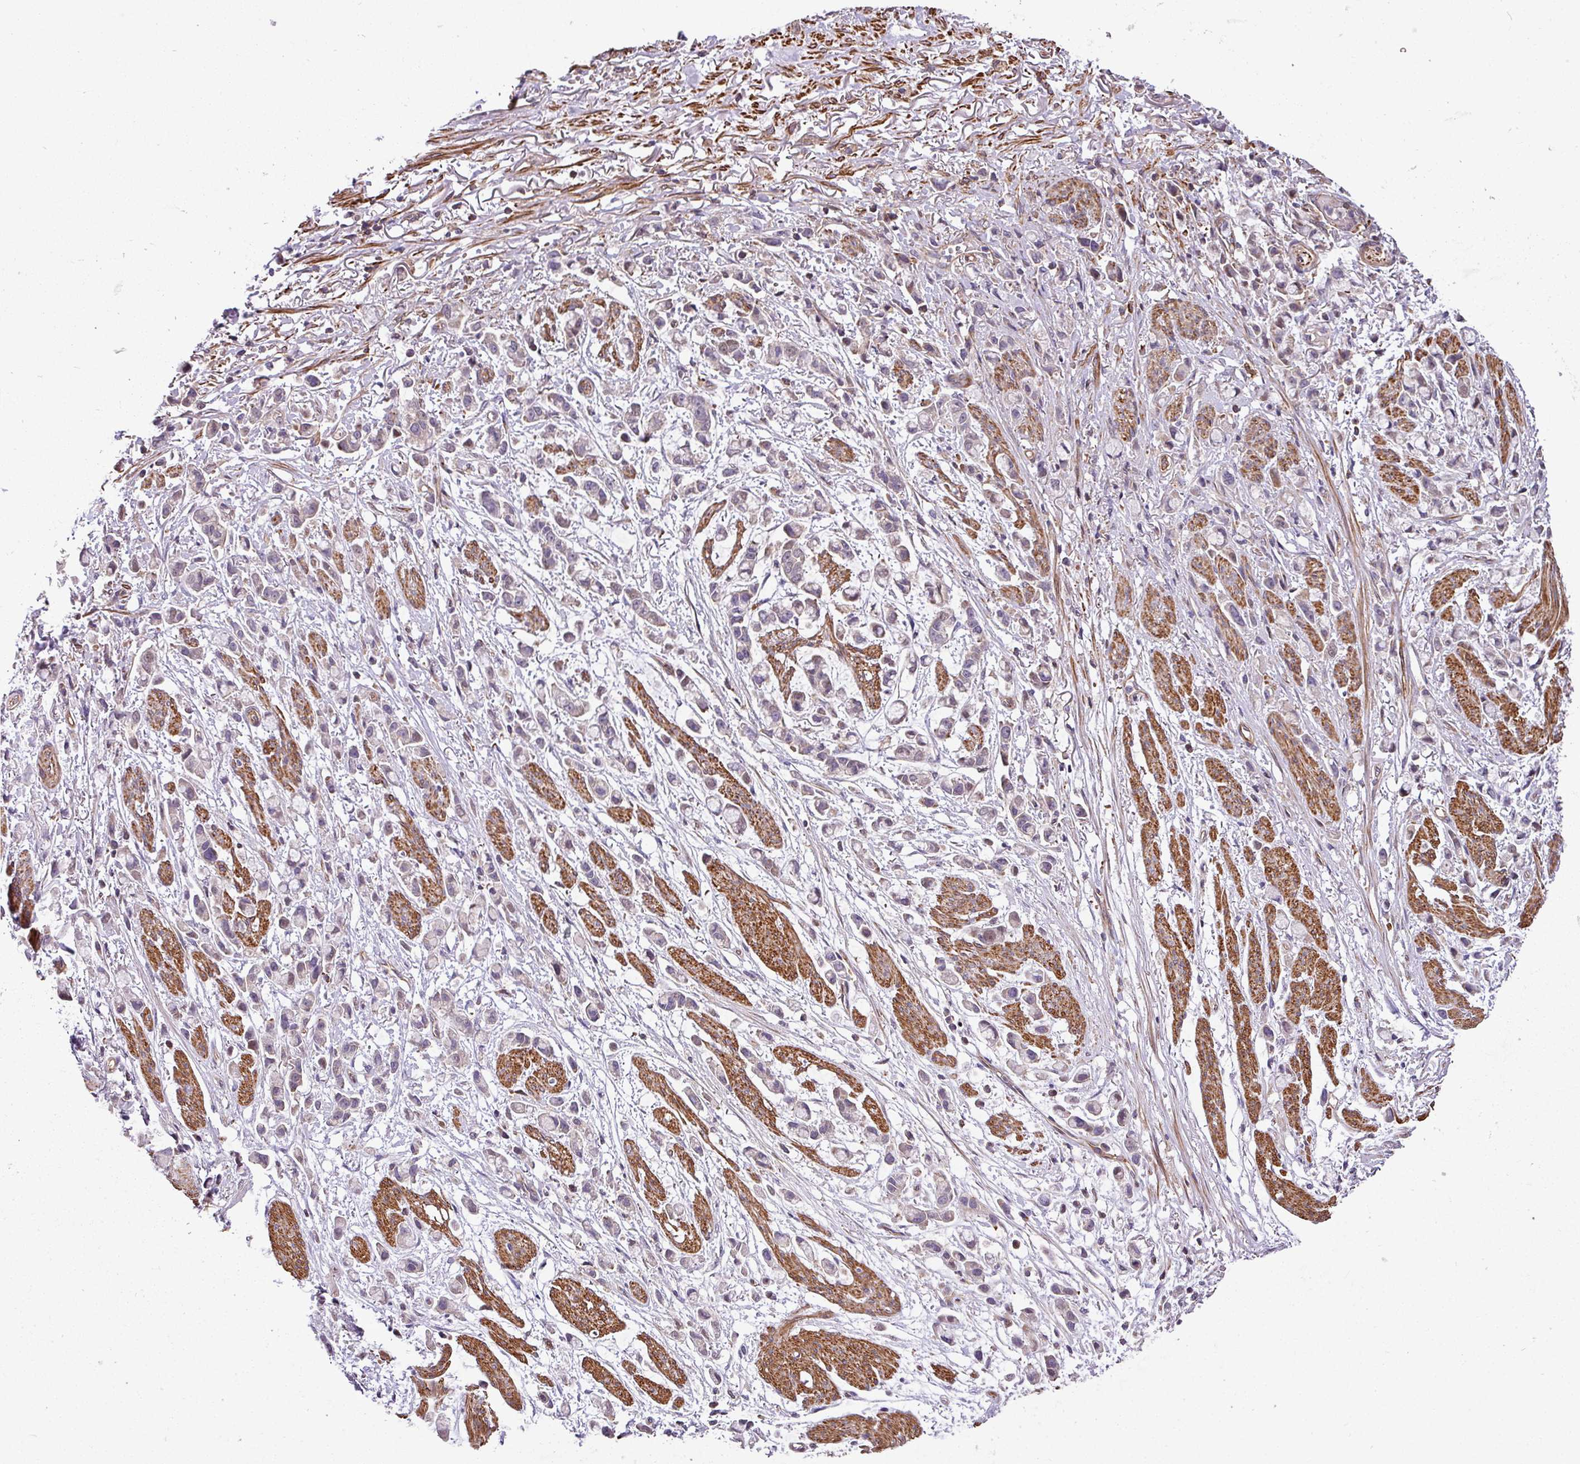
{"staining": {"intensity": "negative", "quantity": "none", "location": "none"}, "tissue": "stomach cancer", "cell_type": "Tumor cells", "image_type": "cancer", "snomed": [{"axis": "morphology", "description": "Adenocarcinoma, NOS"}, {"axis": "topography", "description": "Stomach"}], "caption": "Tumor cells show no significant protein expression in stomach adenocarcinoma.", "gene": "CASS4", "patient": {"sex": "female", "age": 81}}